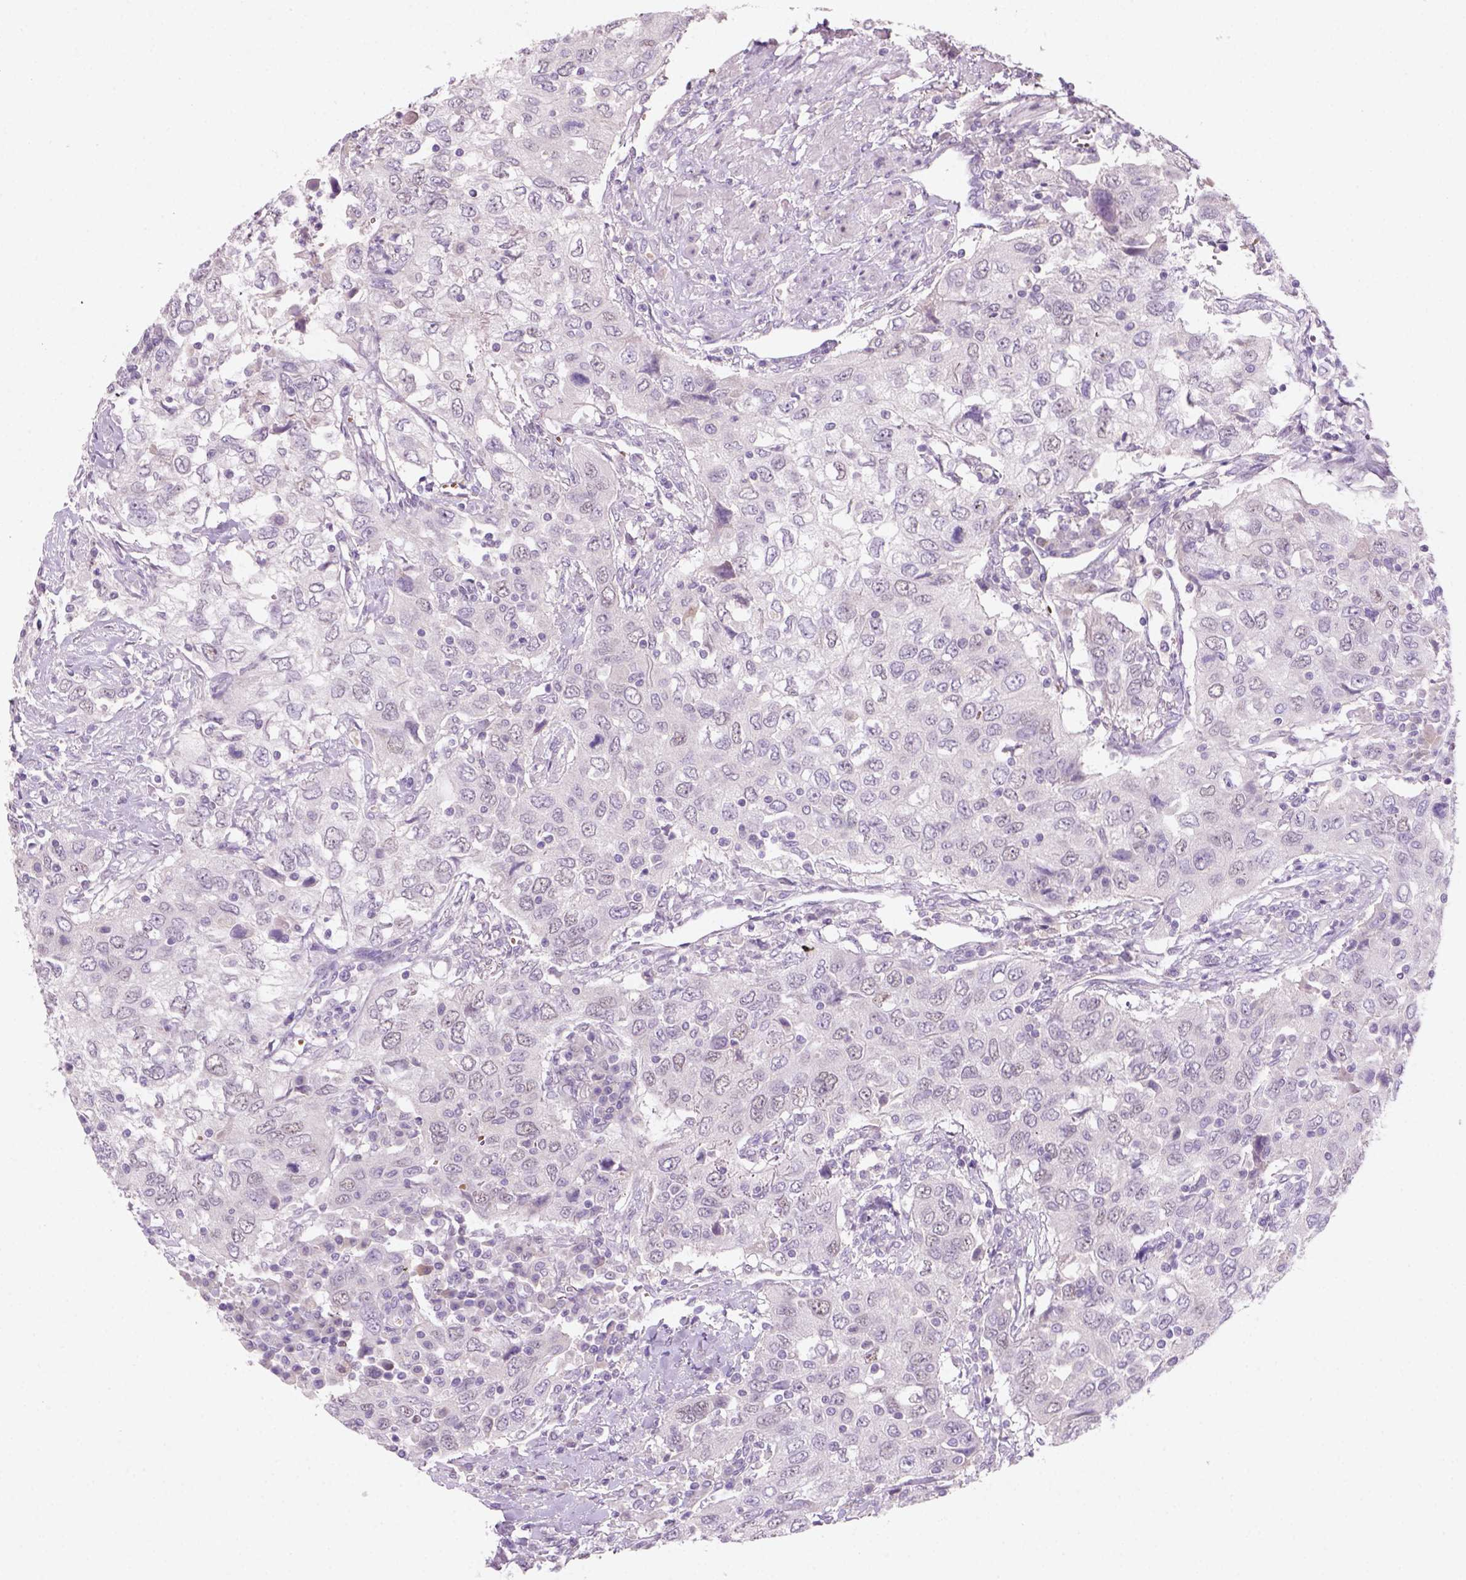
{"staining": {"intensity": "weak", "quantity": "25%-75%", "location": "nuclear"}, "tissue": "urothelial cancer", "cell_type": "Tumor cells", "image_type": "cancer", "snomed": [{"axis": "morphology", "description": "Urothelial carcinoma, High grade"}, {"axis": "topography", "description": "Urinary bladder"}], "caption": "This is a histology image of immunohistochemistry (IHC) staining of high-grade urothelial carcinoma, which shows weak staining in the nuclear of tumor cells.", "gene": "ZMAT4", "patient": {"sex": "male", "age": 76}}